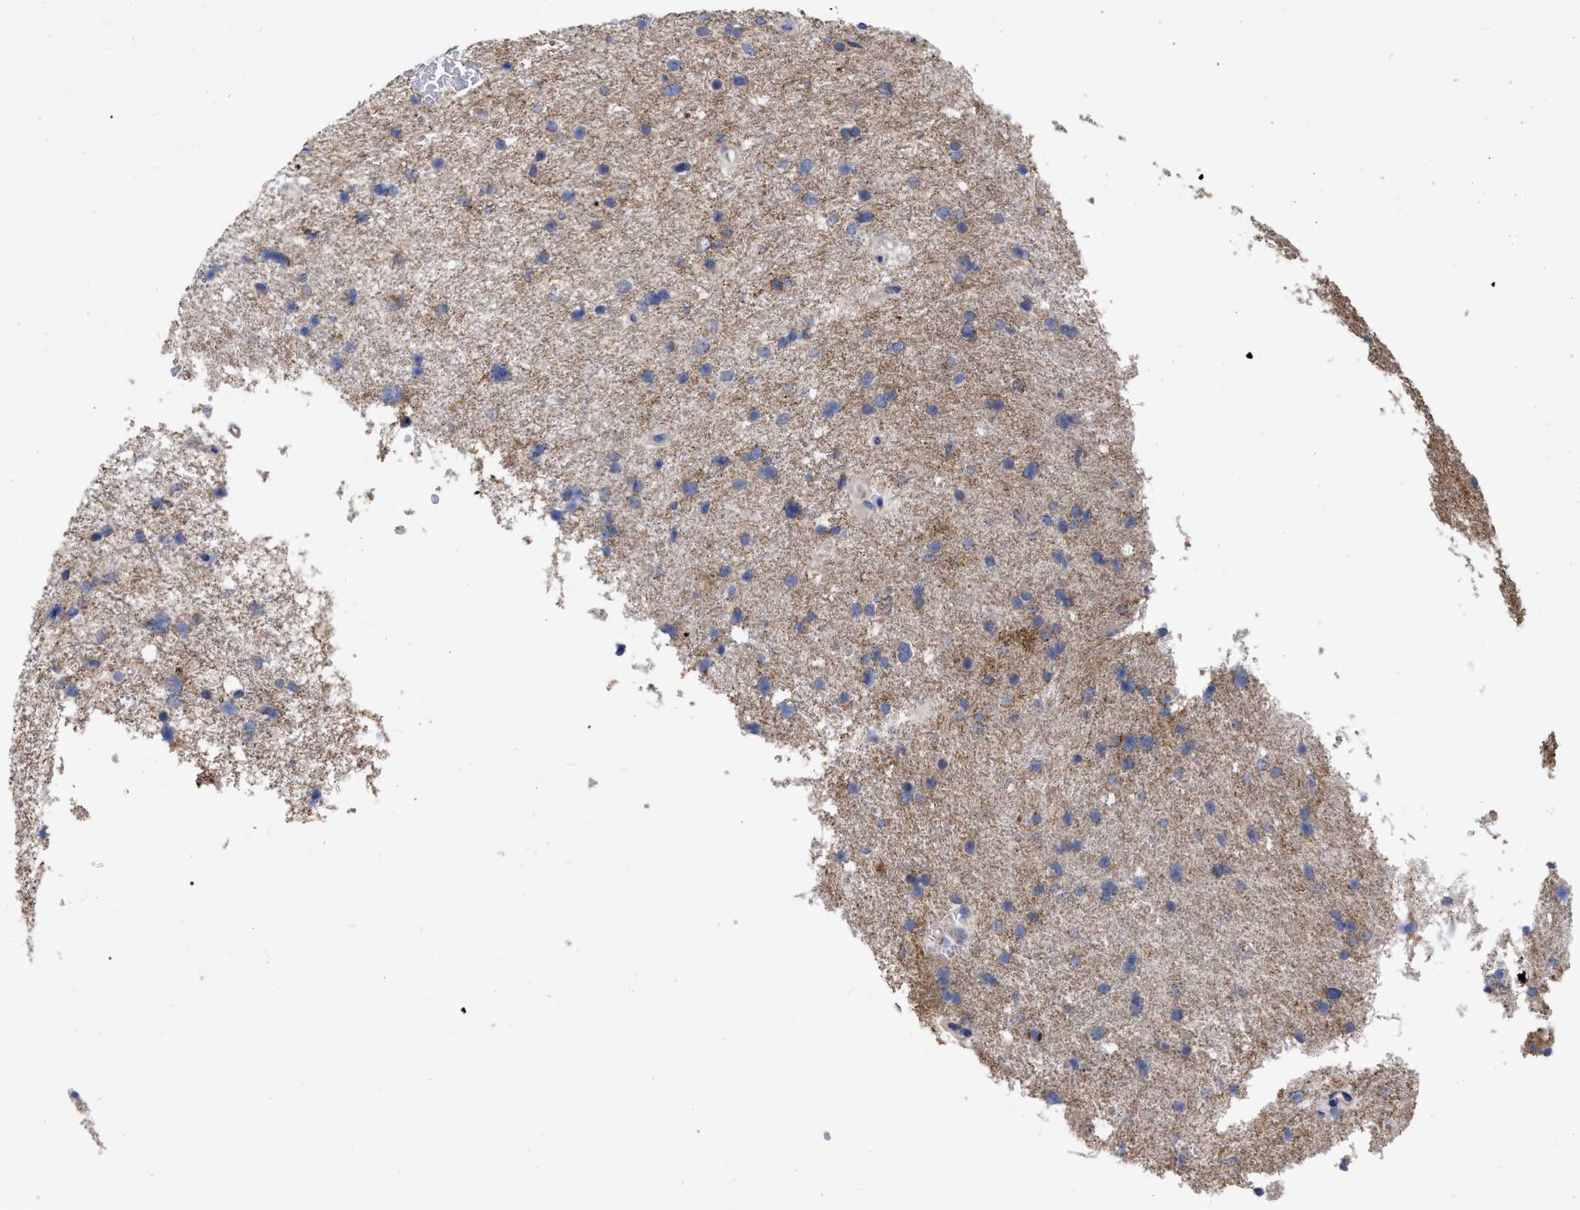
{"staining": {"intensity": "weak", "quantity": "25%-75%", "location": "cytoplasmic/membranous"}, "tissue": "glioma", "cell_type": "Tumor cells", "image_type": "cancer", "snomed": [{"axis": "morphology", "description": "Glioma, malignant, Low grade"}, {"axis": "topography", "description": "Brain"}], "caption": "The micrograph shows immunohistochemical staining of glioma. There is weak cytoplasmic/membranous staining is appreciated in about 25%-75% of tumor cells.", "gene": "CDKN2C", "patient": {"sex": "female", "age": 37}}